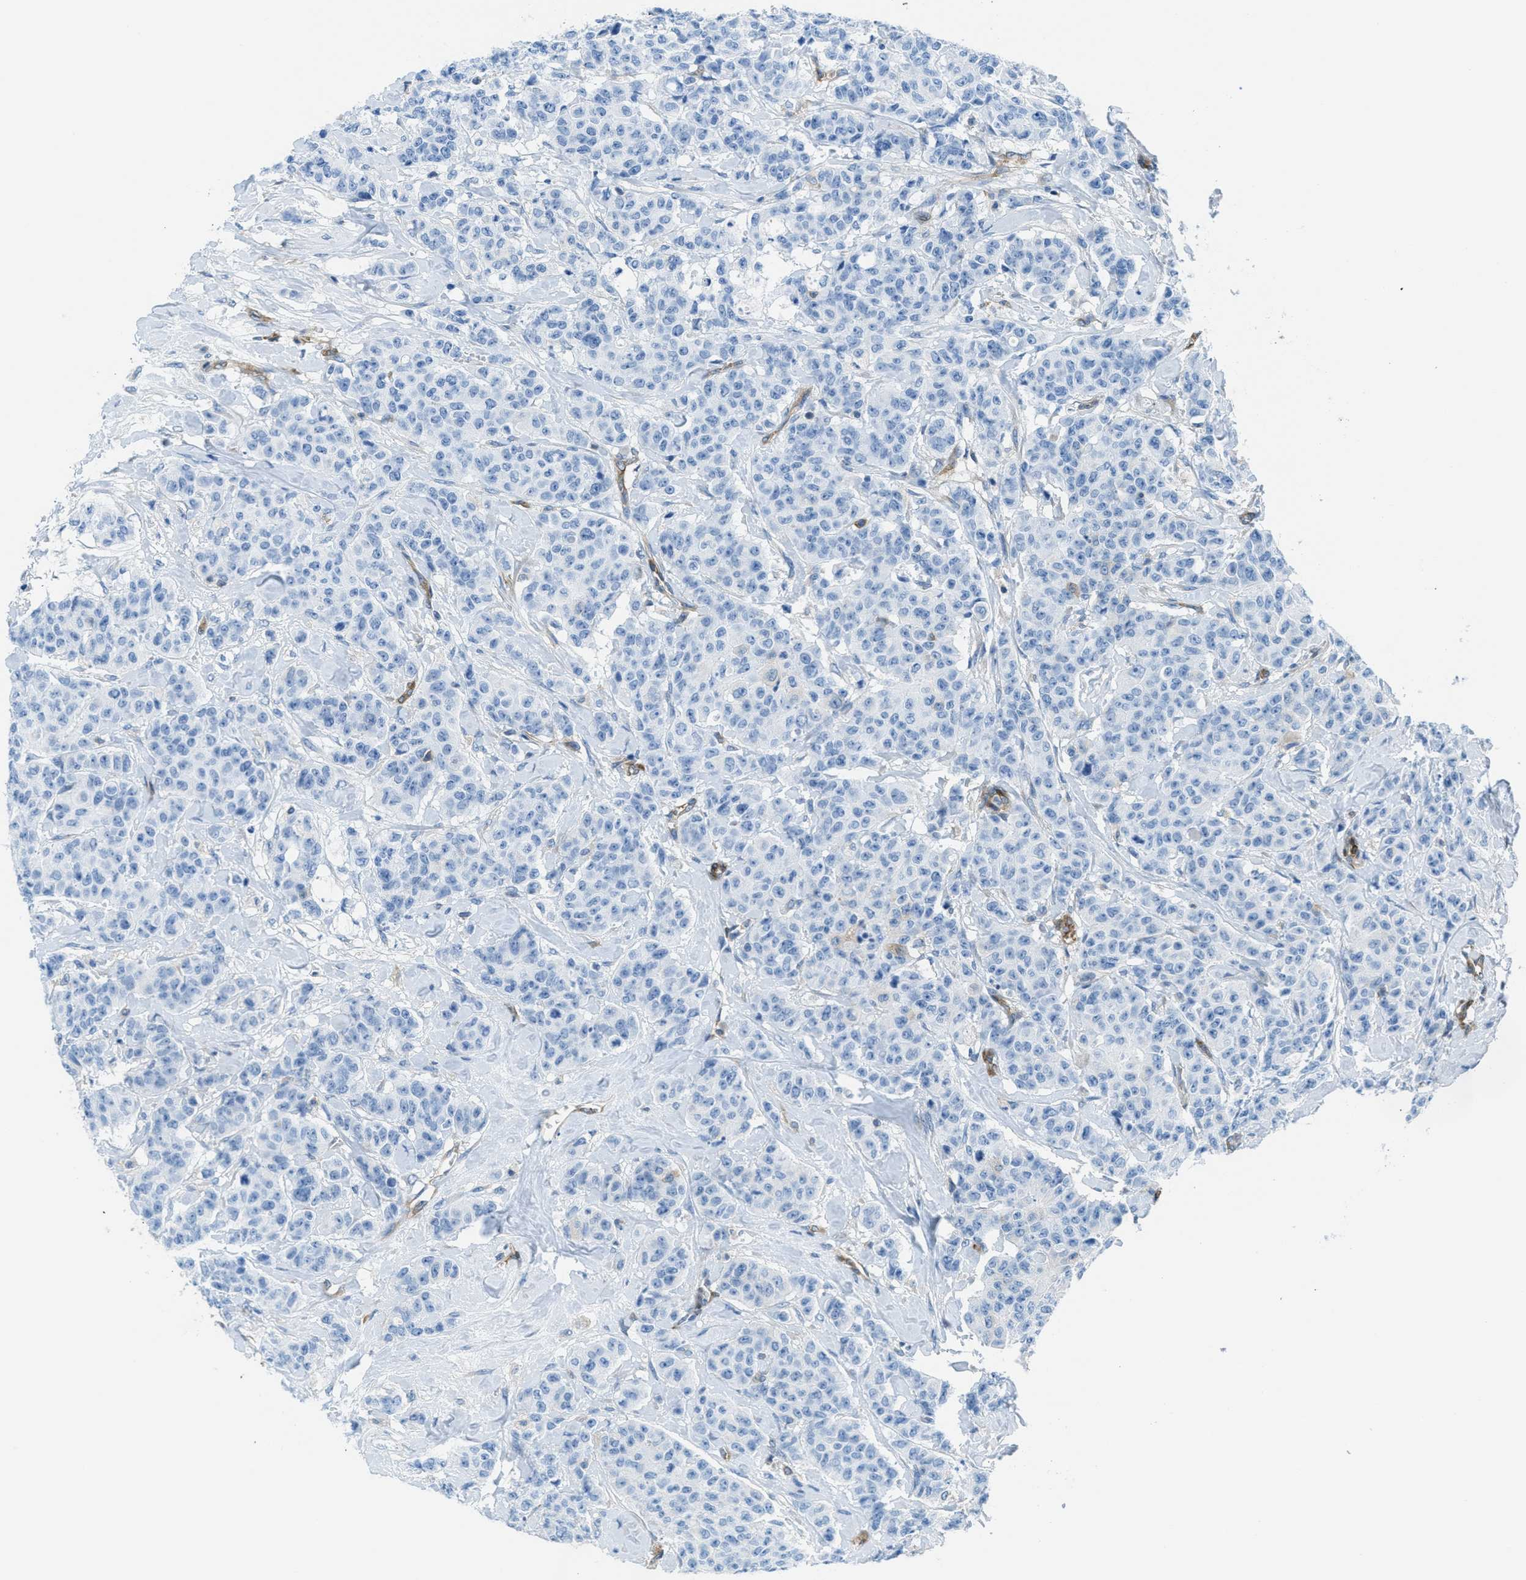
{"staining": {"intensity": "negative", "quantity": "none", "location": "none"}, "tissue": "breast cancer", "cell_type": "Tumor cells", "image_type": "cancer", "snomed": [{"axis": "morphology", "description": "Lobular carcinoma"}, {"axis": "topography", "description": "Breast"}], "caption": "The photomicrograph exhibits no significant staining in tumor cells of breast lobular carcinoma.", "gene": "MAPRE2", "patient": {"sex": "female", "age": 60}}